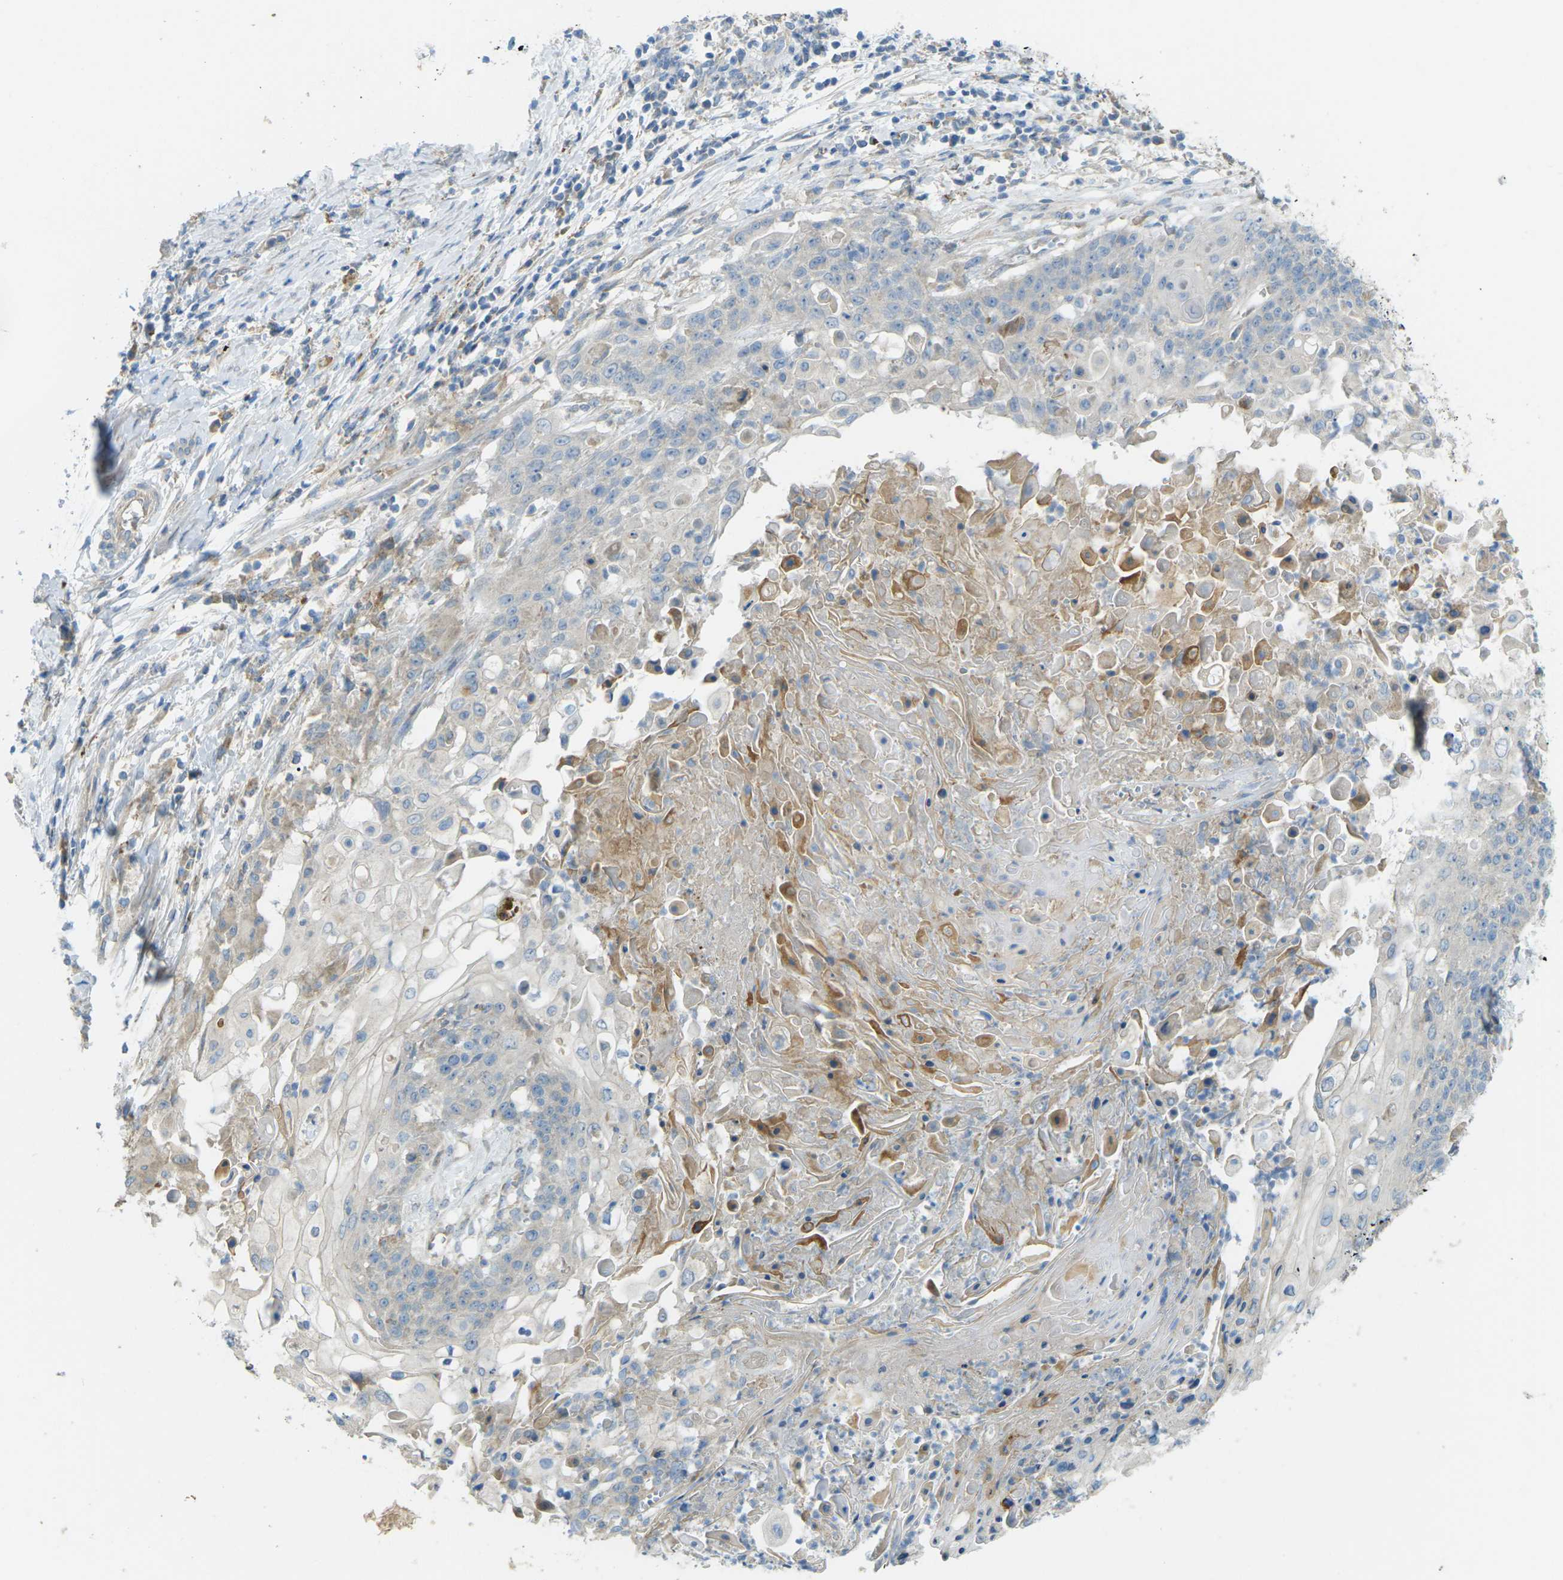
{"staining": {"intensity": "negative", "quantity": "none", "location": "none"}, "tissue": "cervical cancer", "cell_type": "Tumor cells", "image_type": "cancer", "snomed": [{"axis": "morphology", "description": "Squamous cell carcinoma, NOS"}, {"axis": "topography", "description": "Cervix"}], "caption": "Cervical squamous cell carcinoma stained for a protein using IHC shows no staining tumor cells.", "gene": "MYLK4", "patient": {"sex": "female", "age": 39}}